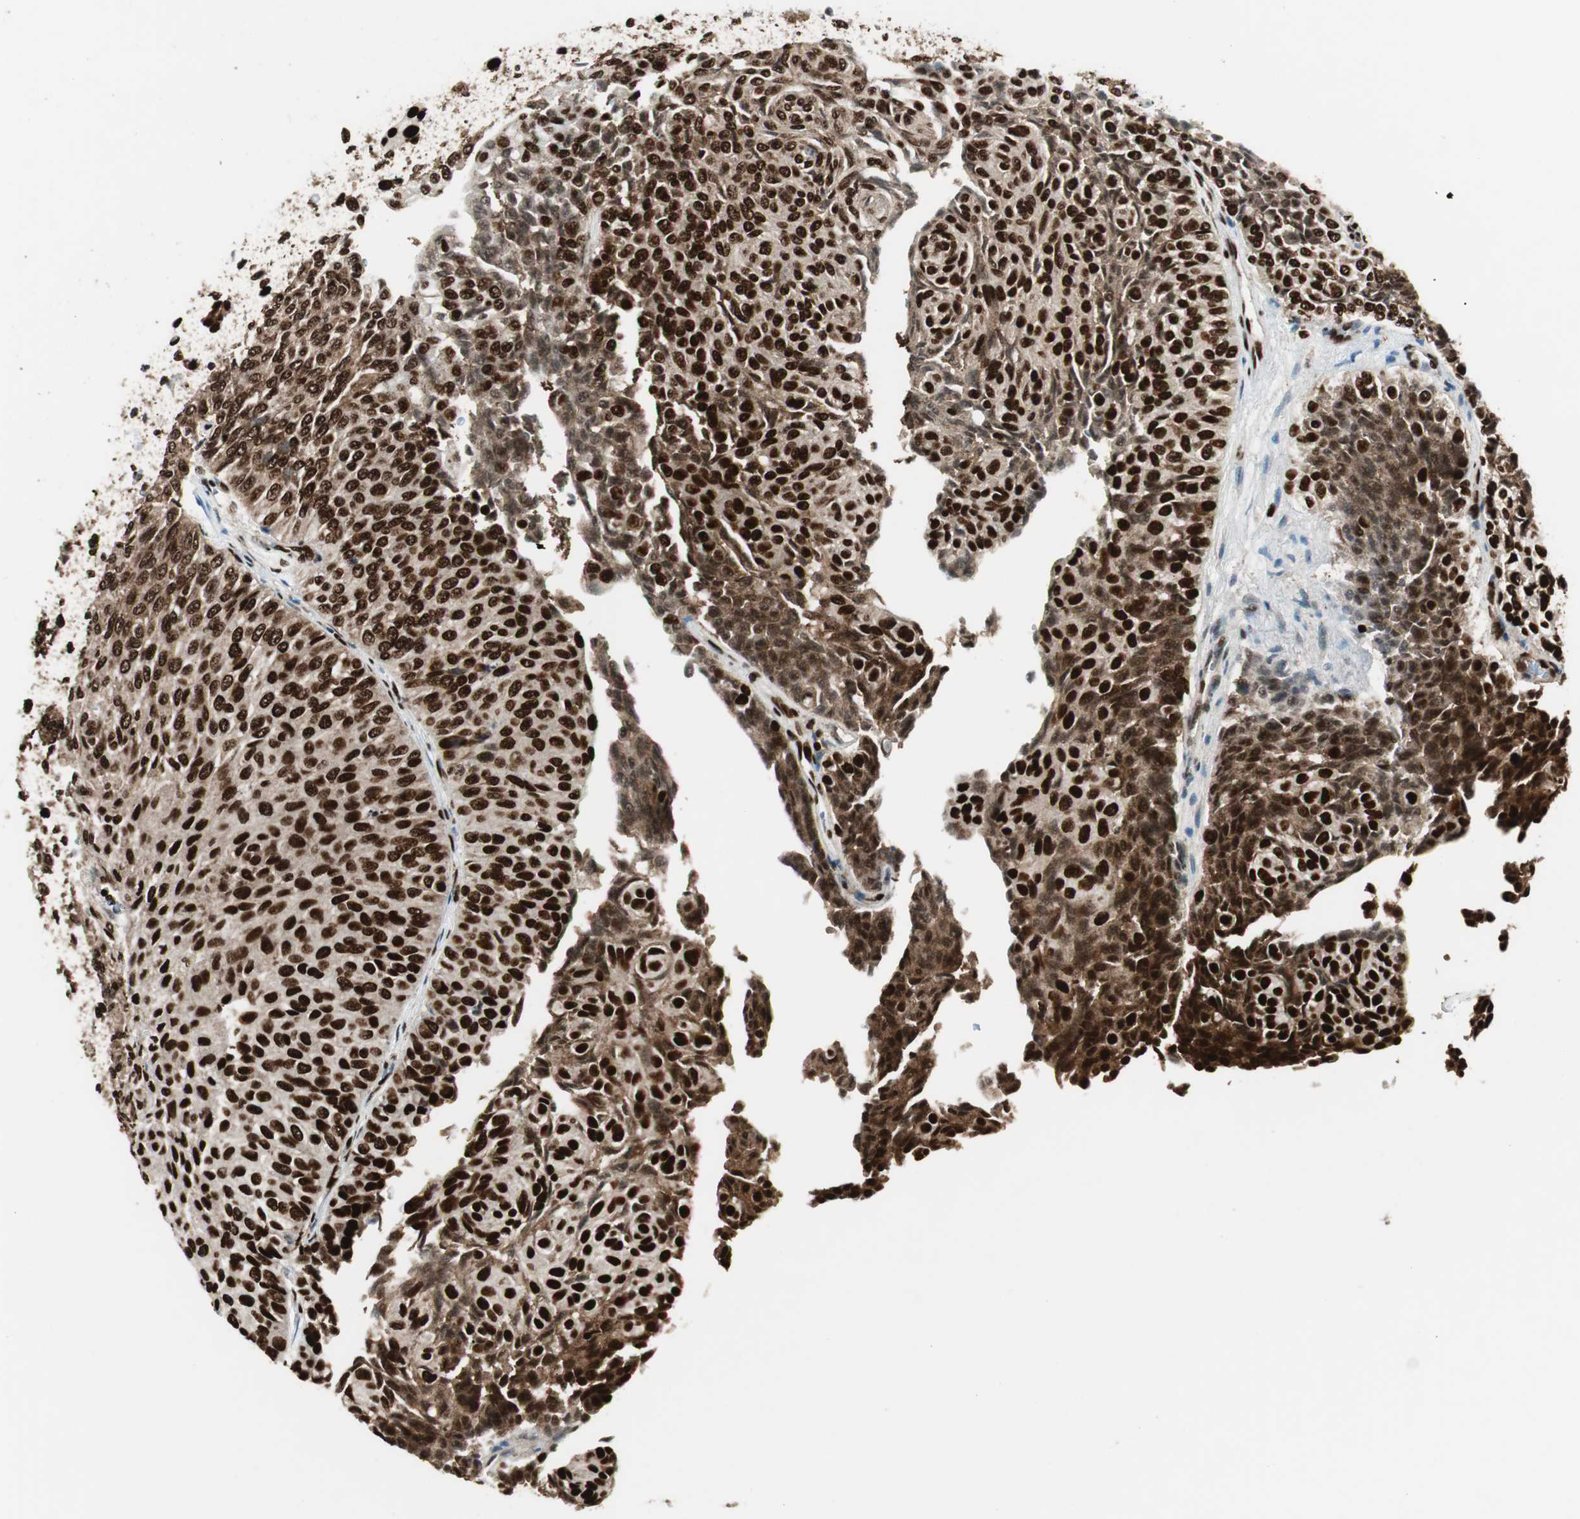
{"staining": {"intensity": "strong", "quantity": ">75%", "location": "nuclear"}, "tissue": "urothelial cancer", "cell_type": "Tumor cells", "image_type": "cancer", "snomed": [{"axis": "morphology", "description": "Urothelial carcinoma, Low grade"}, {"axis": "topography", "description": "Urinary bladder"}], "caption": "Human low-grade urothelial carcinoma stained for a protein (brown) shows strong nuclear positive staining in about >75% of tumor cells.", "gene": "EWSR1", "patient": {"sex": "male", "age": 78}}